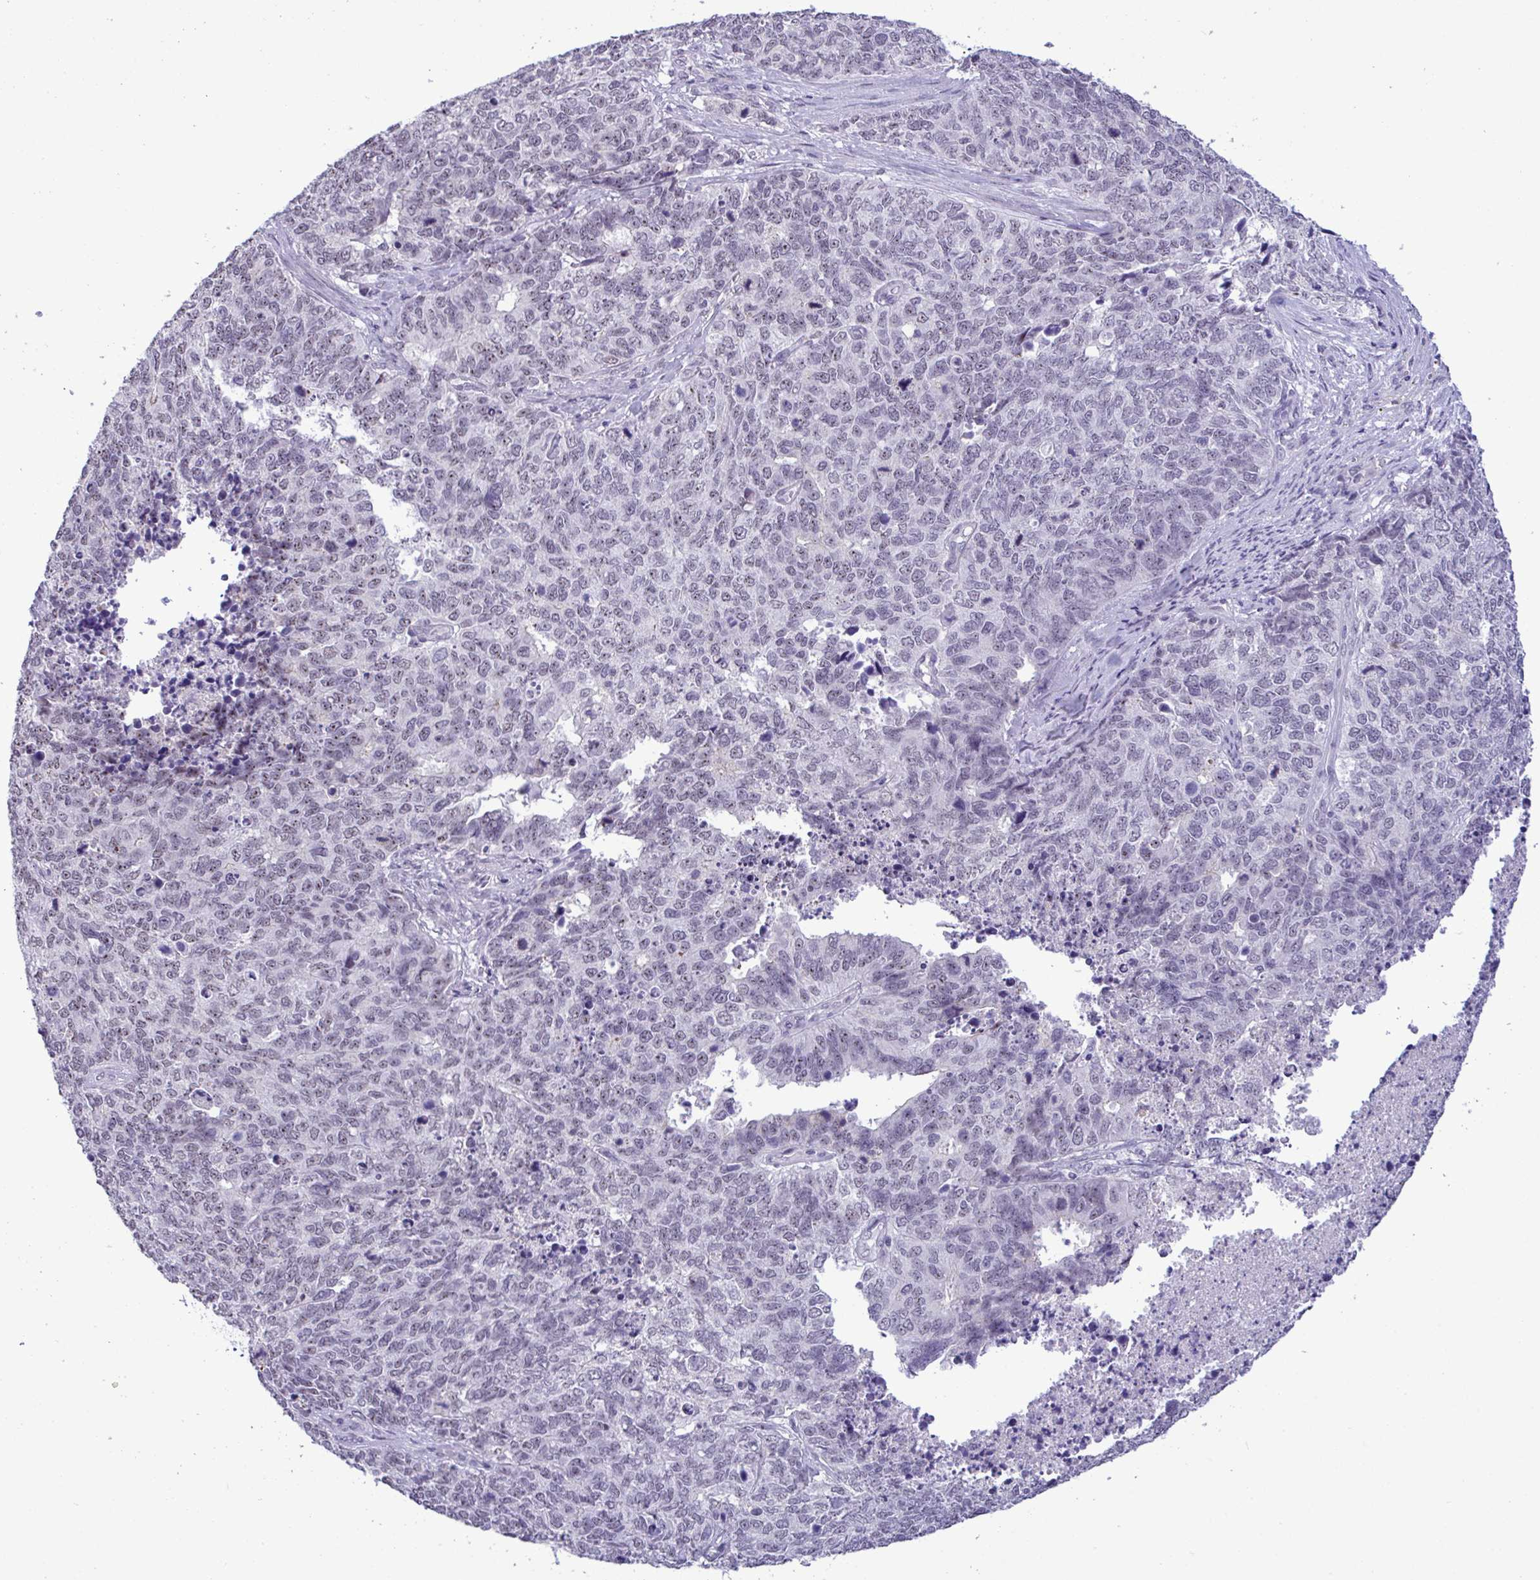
{"staining": {"intensity": "negative", "quantity": "none", "location": "none"}, "tissue": "cervical cancer", "cell_type": "Tumor cells", "image_type": "cancer", "snomed": [{"axis": "morphology", "description": "Adenocarcinoma, NOS"}, {"axis": "topography", "description": "Cervix"}], "caption": "Protein analysis of cervical cancer (adenocarcinoma) displays no significant staining in tumor cells. Brightfield microscopy of IHC stained with DAB (brown) and hematoxylin (blue), captured at high magnification.", "gene": "YBX2", "patient": {"sex": "female", "age": 63}}